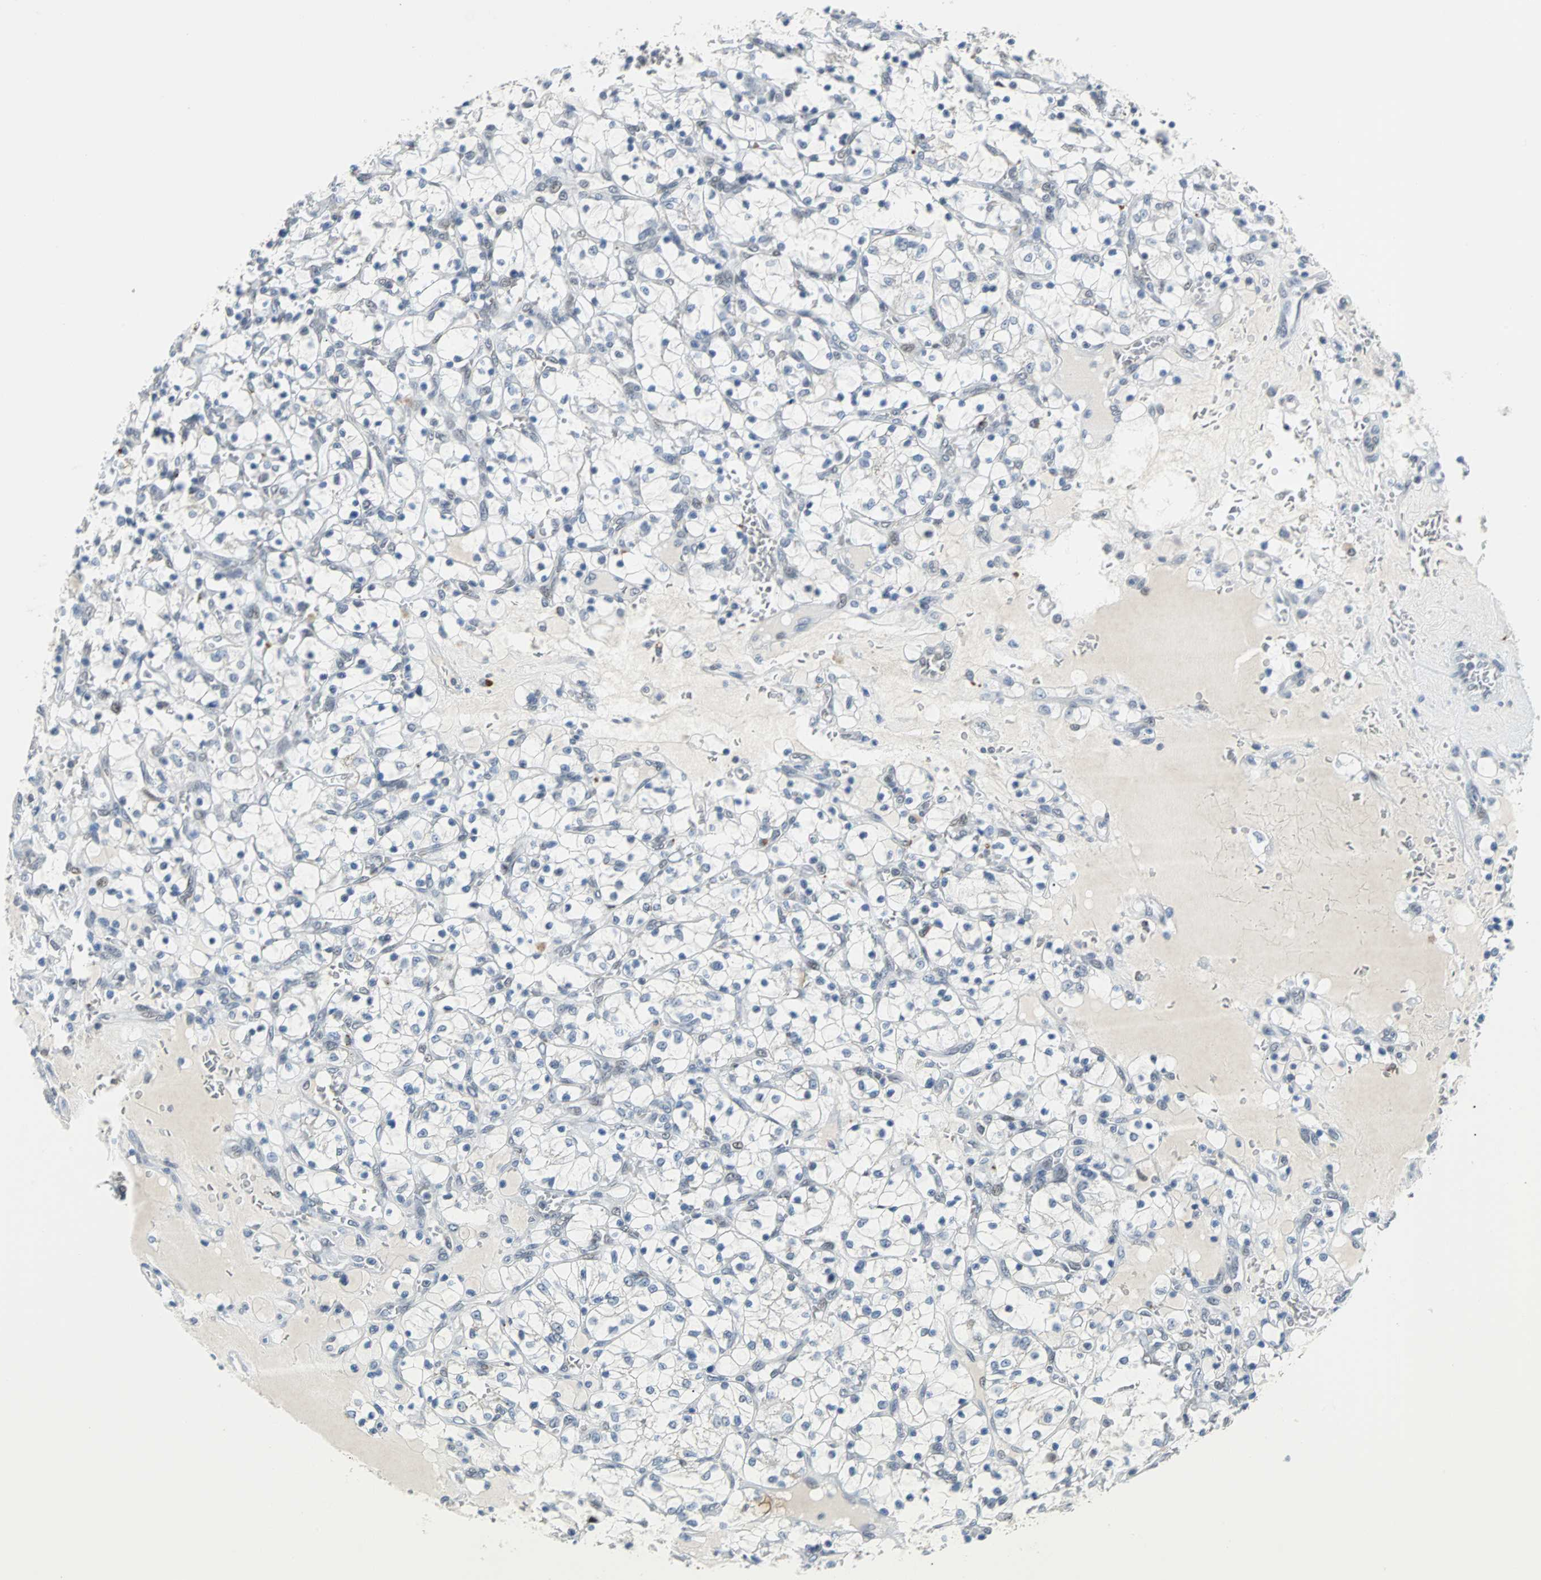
{"staining": {"intensity": "negative", "quantity": "none", "location": "none"}, "tissue": "renal cancer", "cell_type": "Tumor cells", "image_type": "cancer", "snomed": [{"axis": "morphology", "description": "Adenocarcinoma, NOS"}, {"axis": "topography", "description": "Kidney"}], "caption": "Immunohistochemistry (IHC) of adenocarcinoma (renal) shows no expression in tumor cells. (DAB immunohistochemistry (IHC) visualized using brightfield microscopy, high magnification).", "gene": "HLX", "patient": {"sex": "female", "age": 69}}